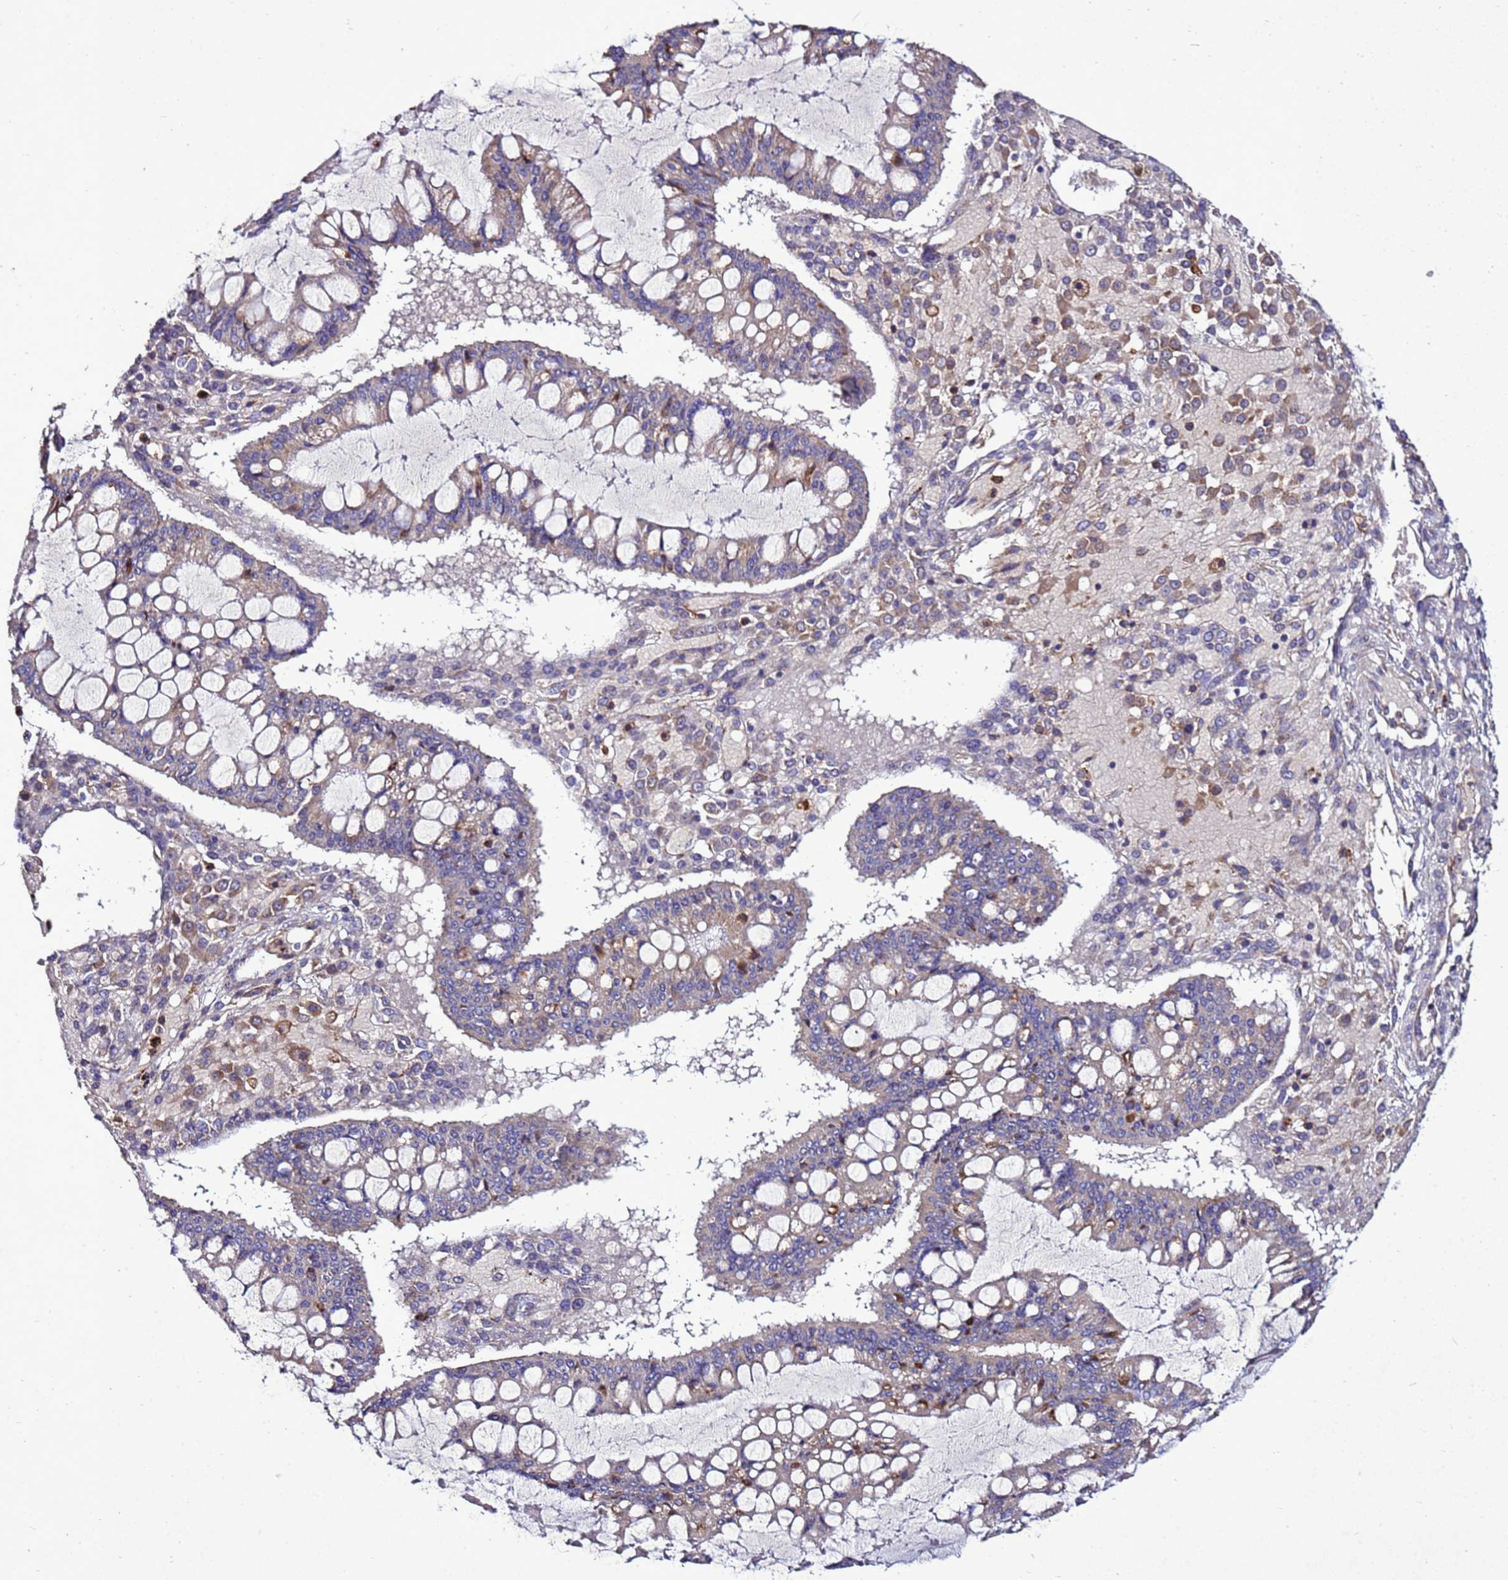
{"staining": {"intensity": "moderate", "quantity": "<25%", "location": "cytoplasmic/membranous"}, "tissue": "ovarian cancer", "cell_type": "Tumor cells", "image_type": "cancer", "snomed": [{"axis": "morphology", "description": "Cystadenocarcinoma, mucinous, NOS"}, {"axis": "topography", "description": "Ovary"}], "caption": "Immunohistochemistry histopathology image of human mucinous cystadenocarcinoma (ovarian) stained for a protein (brown), which displays low levels of moderate cytoplasmic/membranous staining in about <25% of tumor cells.", "gene": "ANTKMT", "patient": {"sex": "female", "age": 73}}